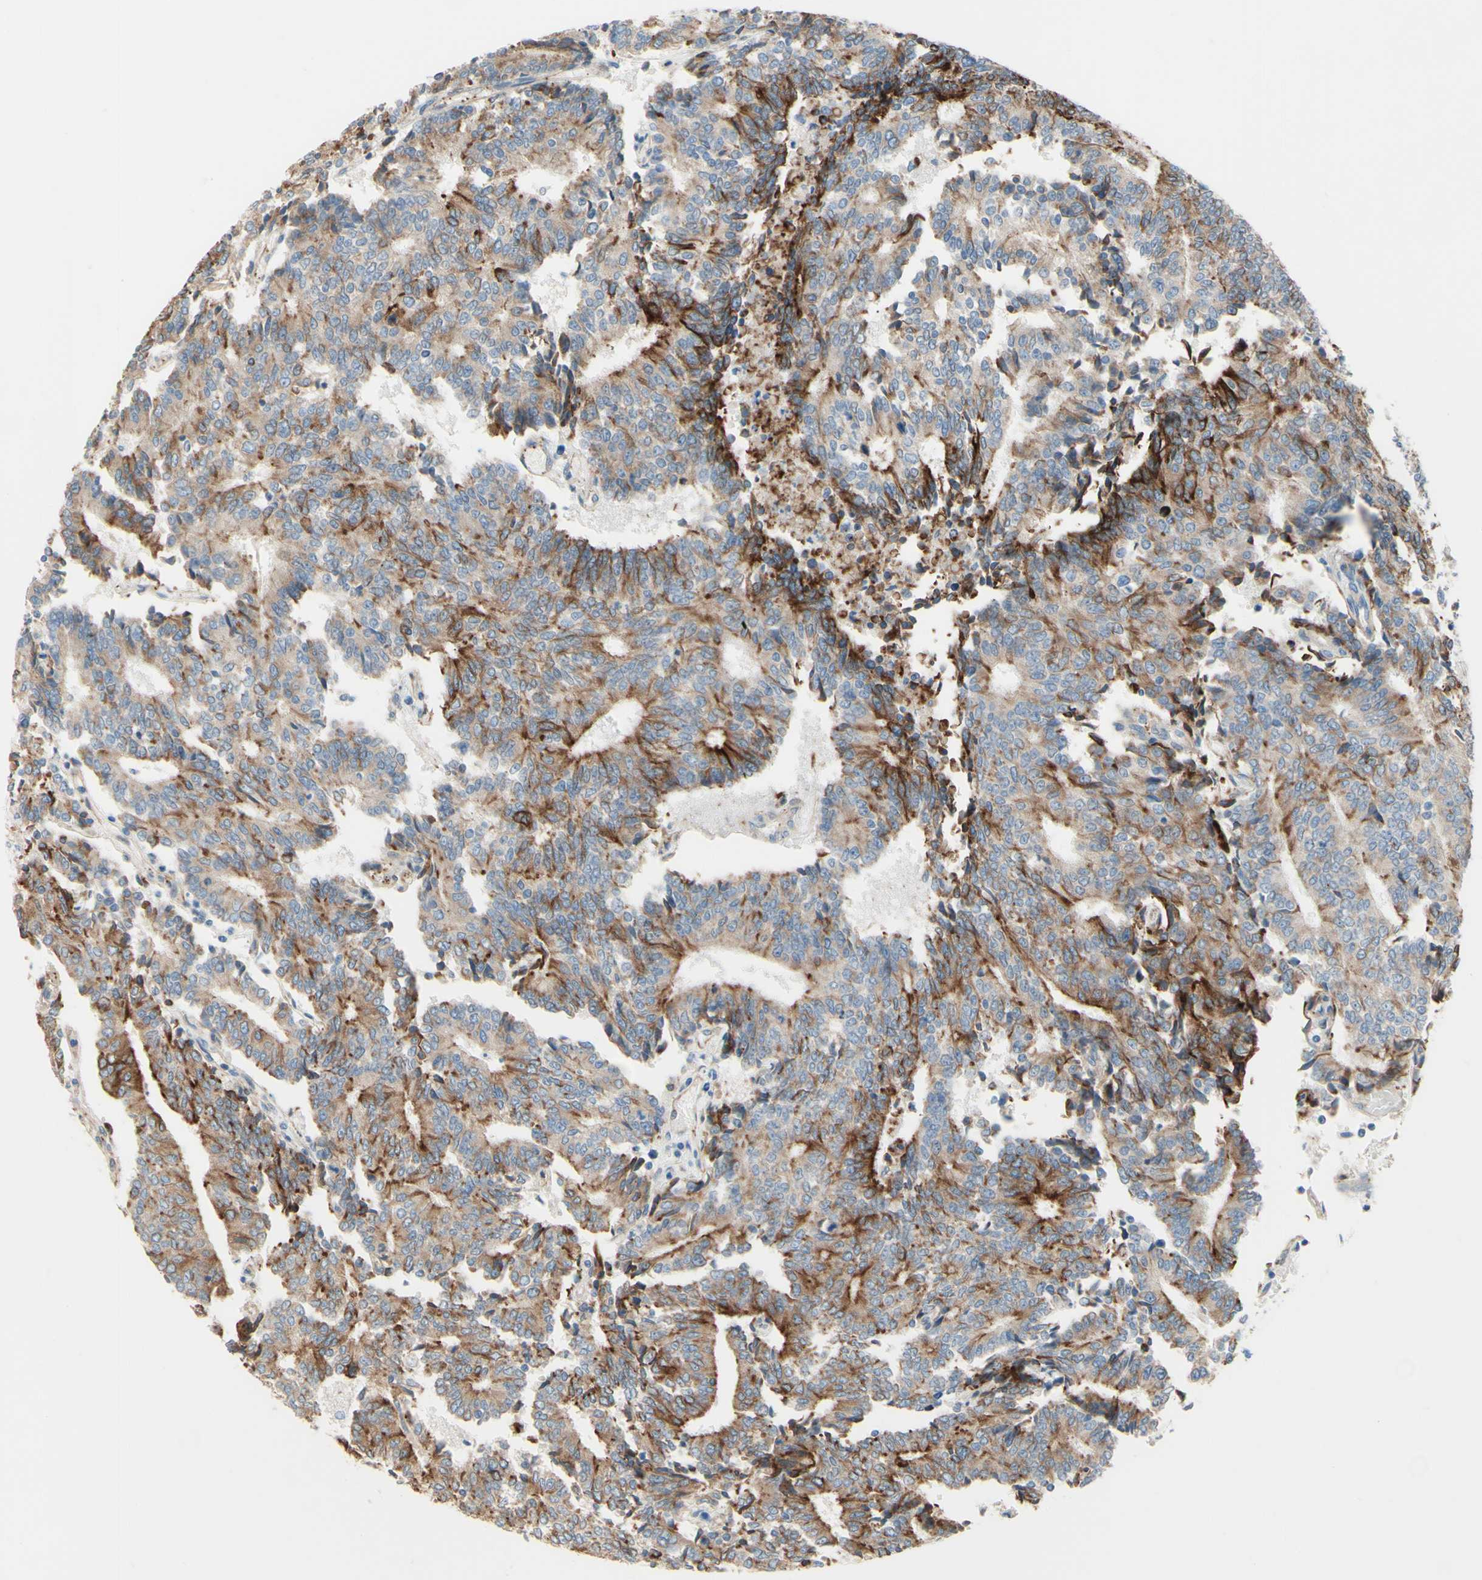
{"staining": {"intensity": "strong", "quantity": "<25%", "location": "cytoplasmic/membranous"}, "tissue": "prostate cancer", "cell_type": "Tumor cells", "image_type": "cancer", "snomed": [{"axis": "morphology", "description": "Normal tissue, NOS"}, {"axis": "morphology", "description": "Adenocarcinoma, High grade"}, {"axis": "topography", "description": "Prostate"}, {"axis": "topography", "description": "Seminal veicle"}], "caption": "The image shows immunohistochemical staining of prostate cancer. There is strong cytoplasmic/membranous staining is present in about <25% of tumor cells. The protein is stained brown, and the nuclei are stained in blue (DAB IHC with brightfield microscopy, high magnification).", "gene": "ENDOD1", "patient": {"sex": "male", "age": 55}}